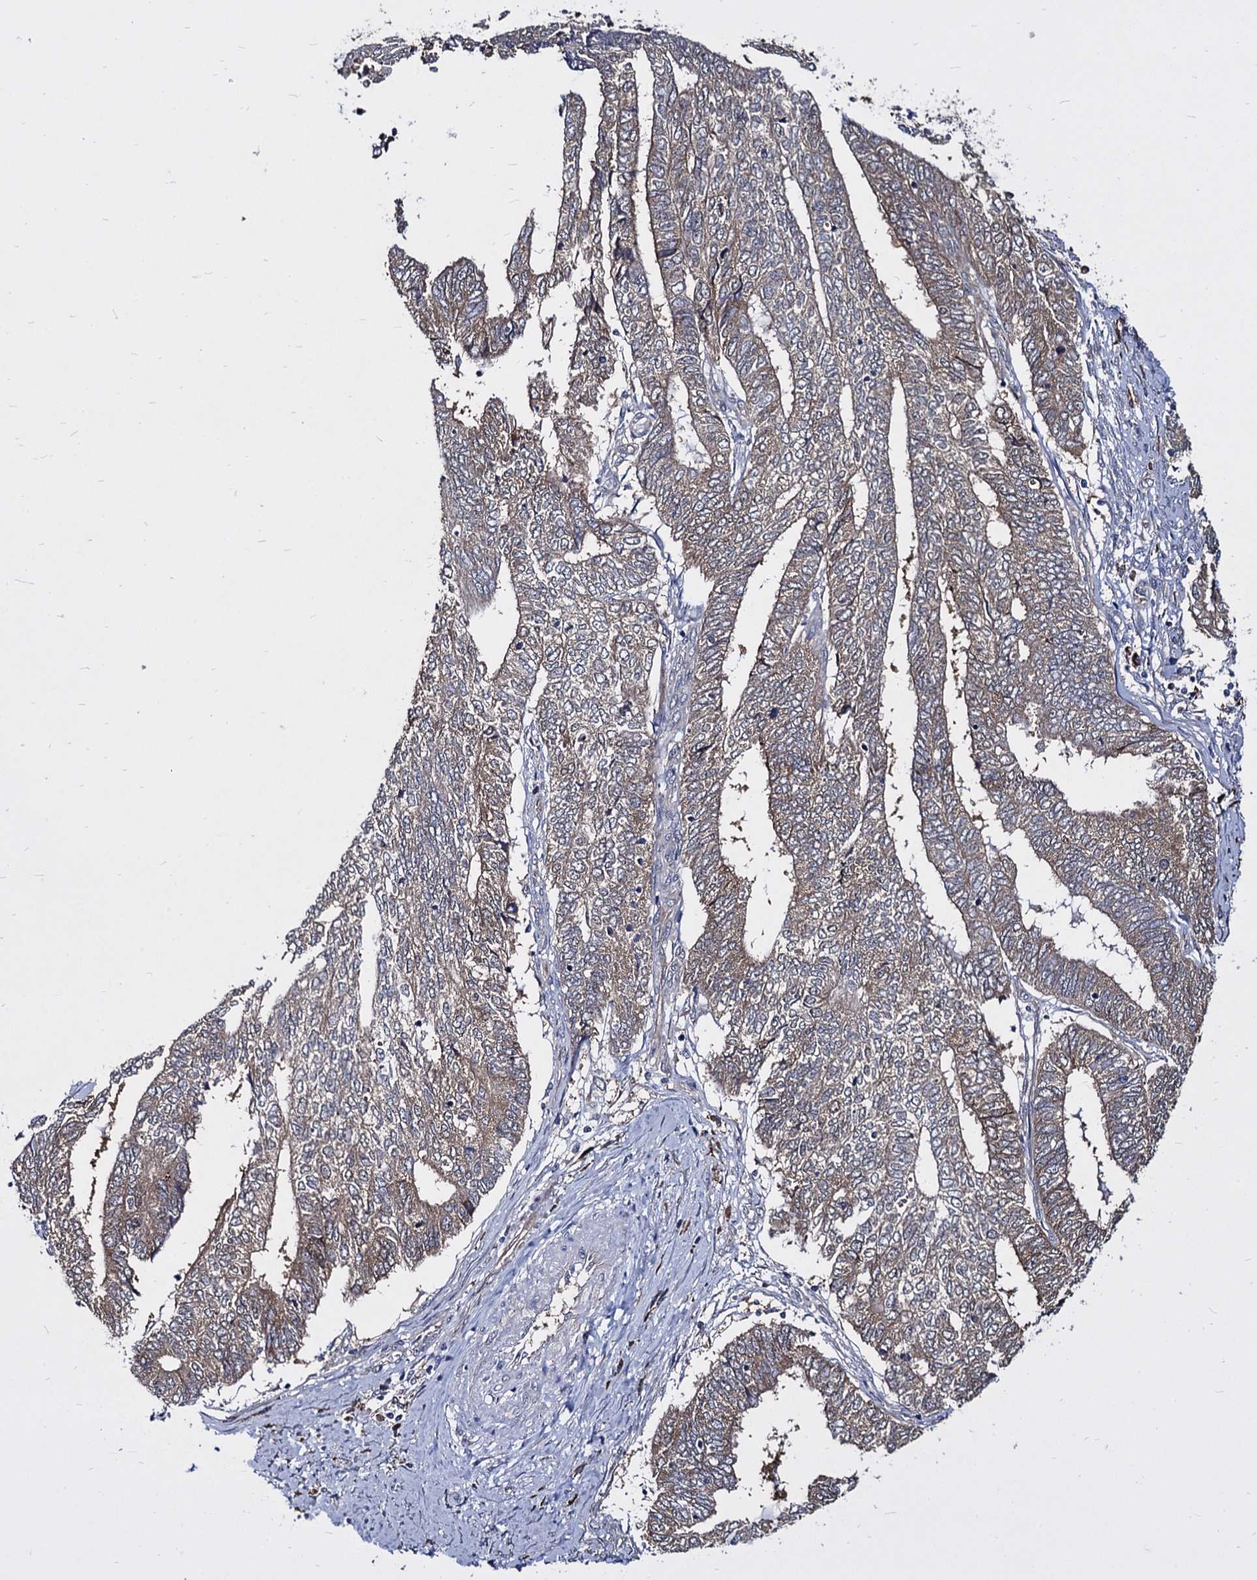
{"staining": {"intensity": "weak", "quantity": ">75%", "location": "cytoplasmic/membranous"}, "tissue": "endometrial cancer", "cell_type": "Tumor cells", "image_type": "cancer", "snomed": [{"axis": "morphology", "description": "Adenocarcinoma, NOS"}, {"axis": "topography", "description": "Uterus"}, {"axis": "topography", "description": "Endometrium"}], "caption": "Protein expression analysis of human endometrial adenocarcinoma reveals weak cytoplasmic/membranous expression in about >75% of tumor cells.", "gene": "NME1", "patient": {"sex": "female", "age": 70}}